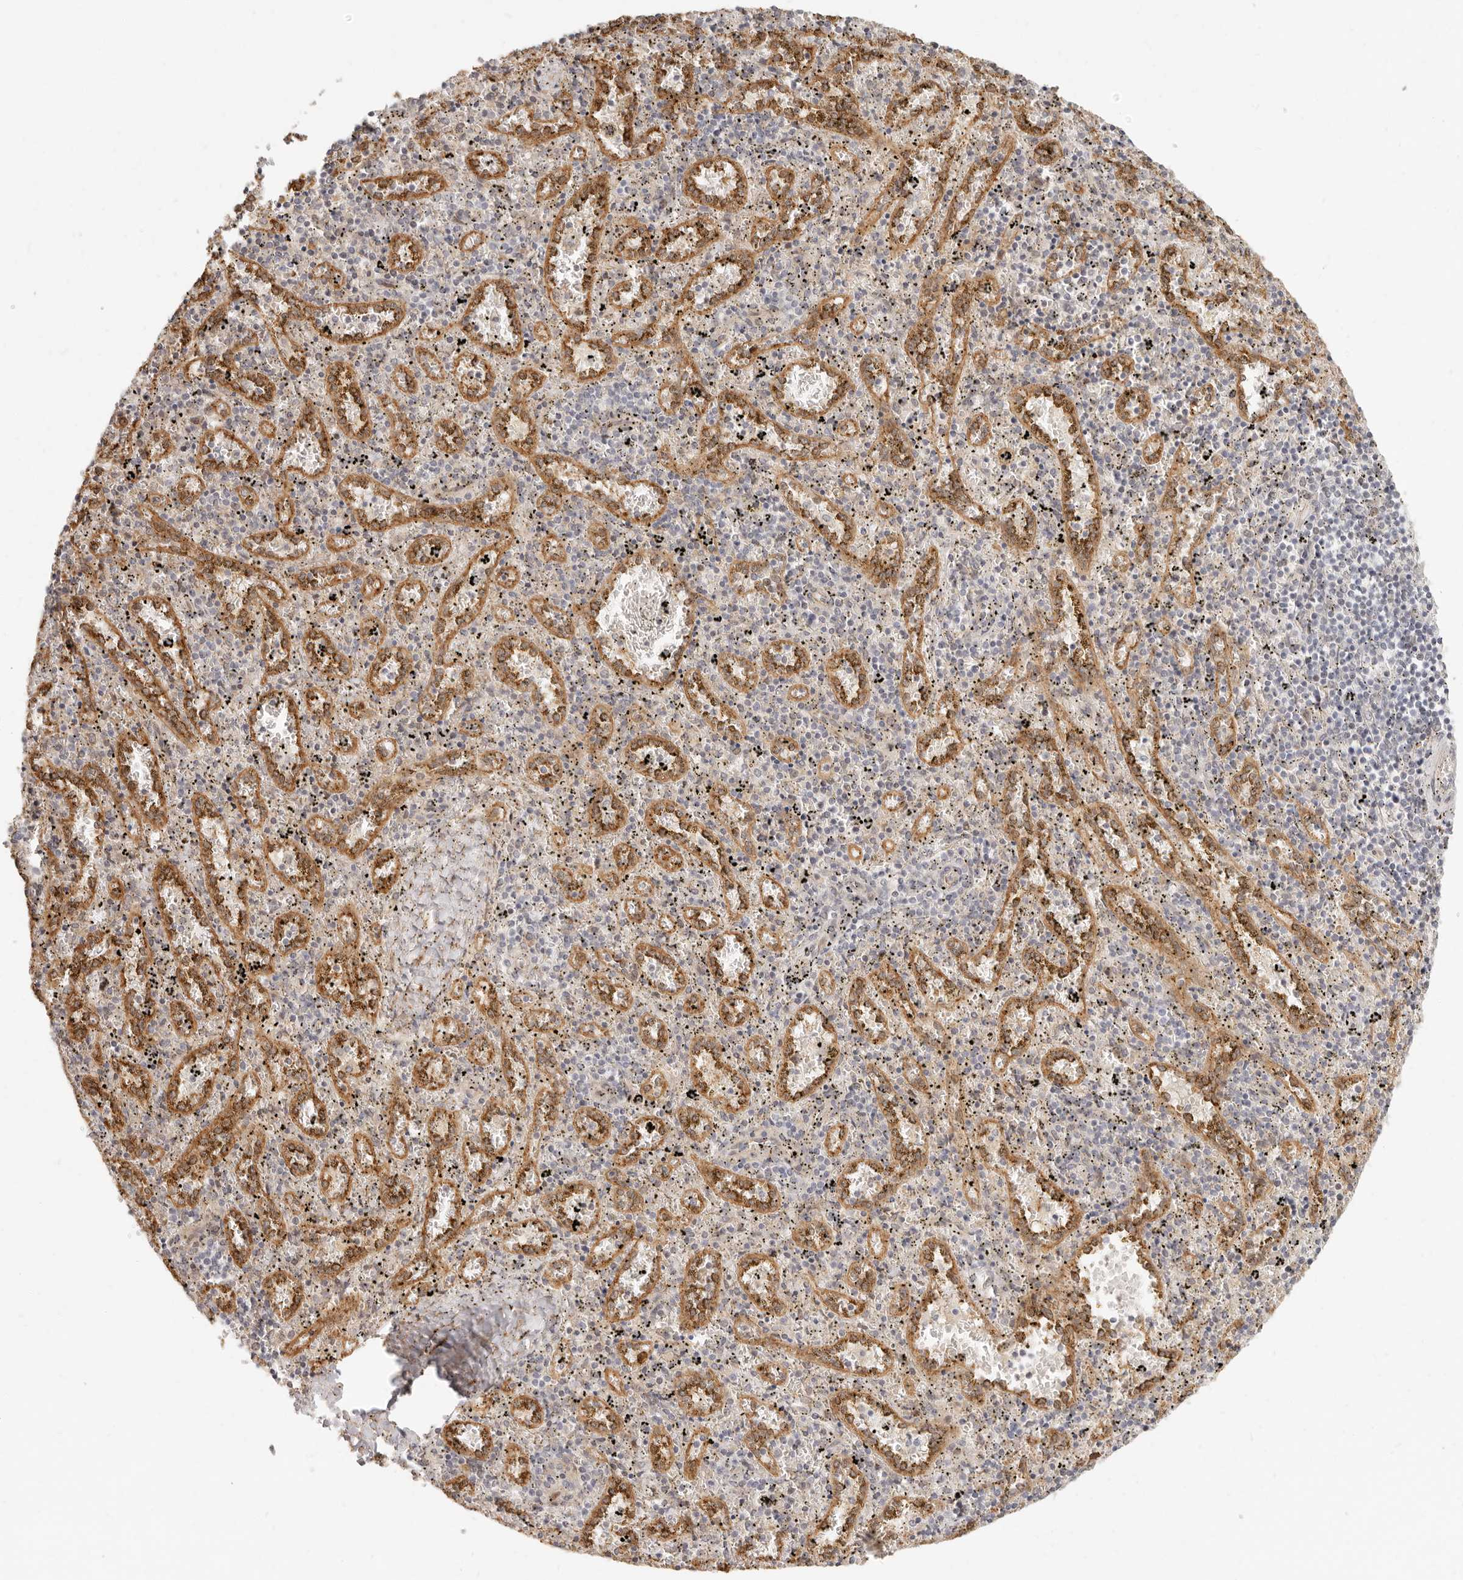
{"staining": {"intensity": "weak", "quantity": "<25%", "location": "cytoplasmic/membranous"}, "tissue": "spleen", "cell_type": "Cells in red pulp", "image_type": "normal", "snomed": [{"axis": "morphology", "description": "Normal tissue, NOS"}, {"axis": "topography", "description": "Spleen"}], "caption": "A high-resolution photomicrograph shows immunohistochemistry staining of unremarkable spleen, which demonstrates no significant staining in cells in red pulp. The staining is performed using DAB (3,3'-diaminobenzidine) brown chromogen with nuclei counter-stained in using hematoxylin.", "gene": "TUFT1", "patient": {"sex": "male", "age": 11}}